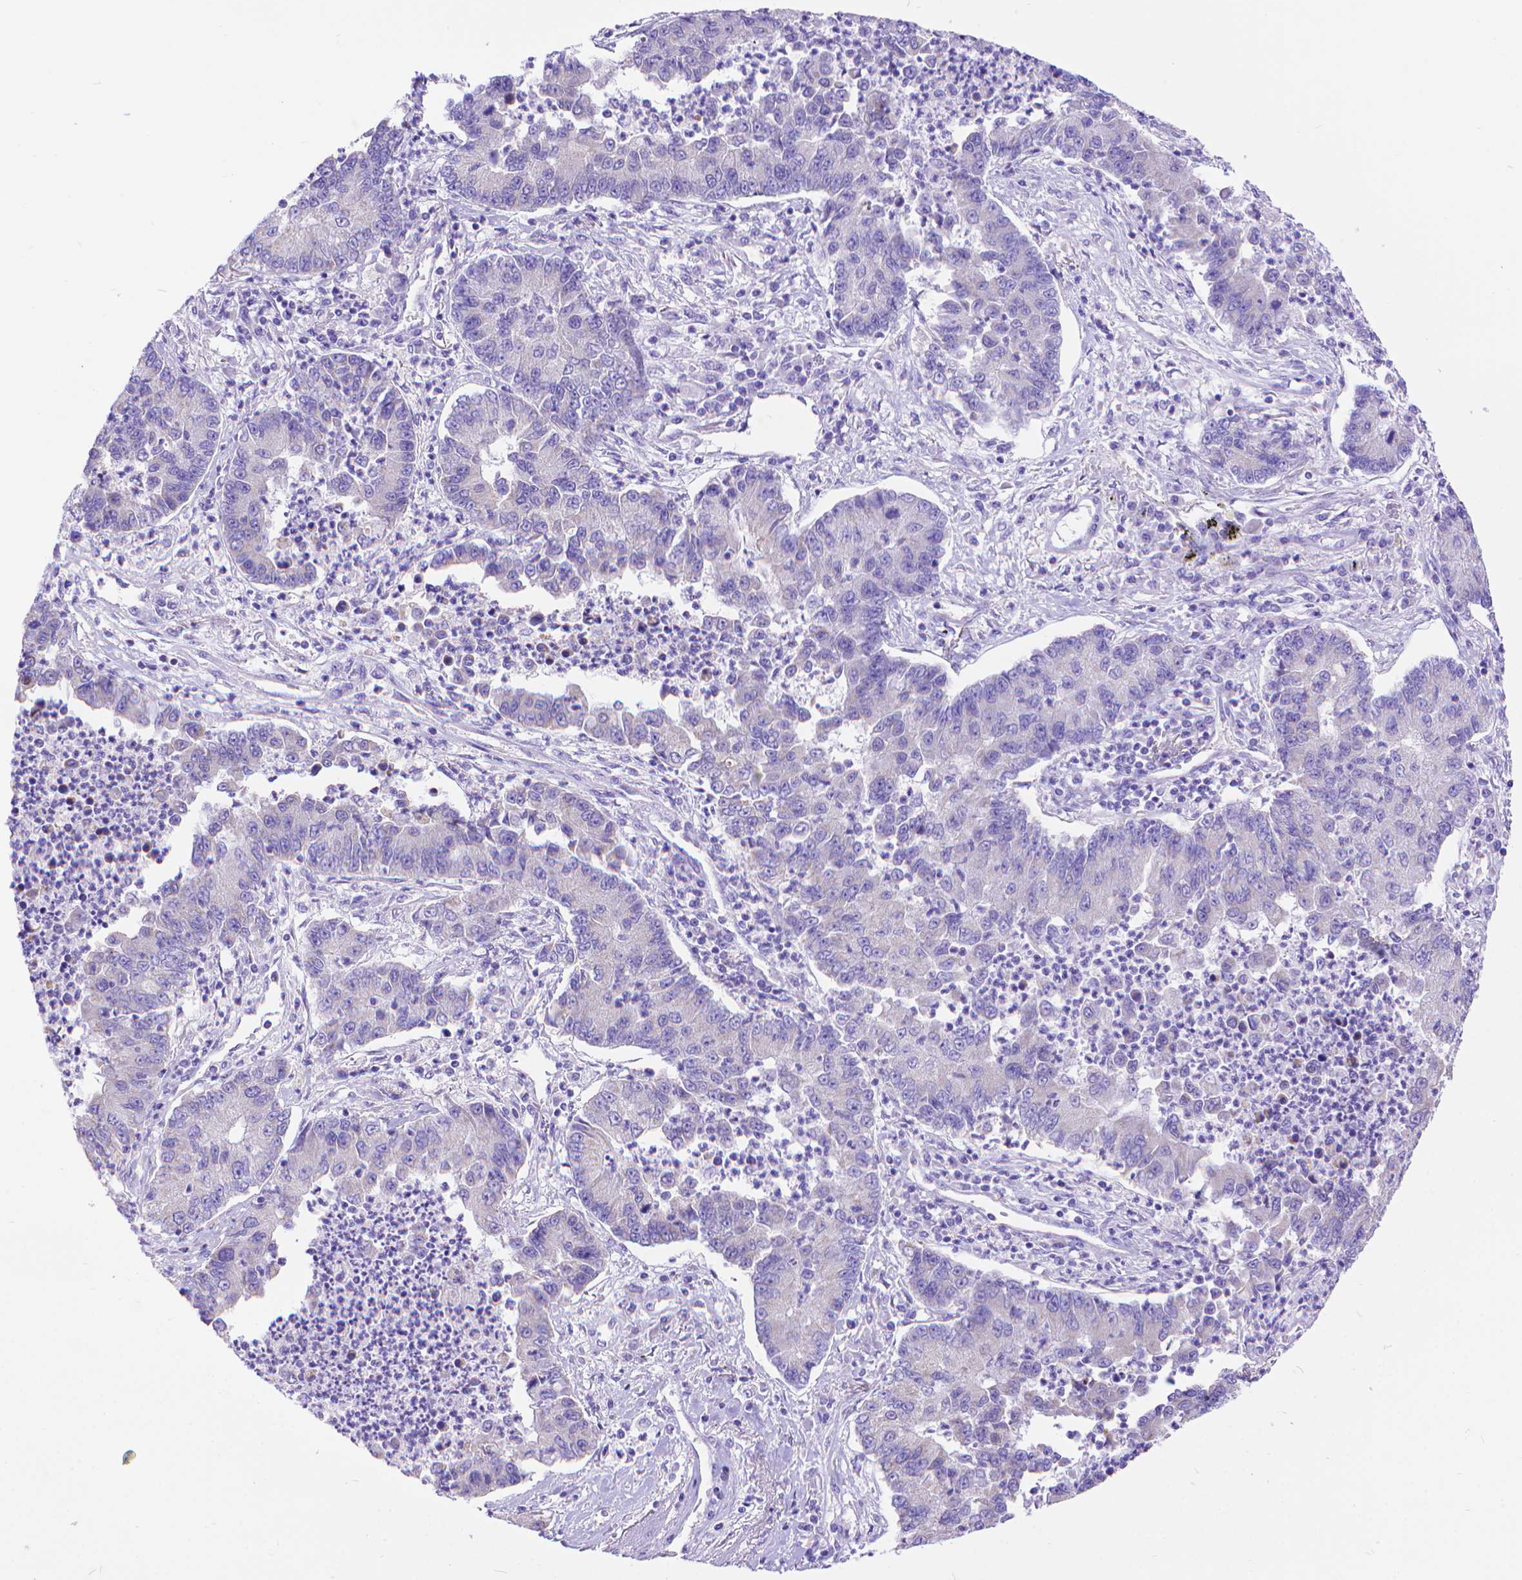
{"staining": {"intensity": "negative", "quantity": "none", "location": "none"}, "tissue": "lung cancer", "cell_type": "Tumor cells", "image_type": "cancer", "snomed": [{"axis": "morphology", "description": "Adenocarcinoma, NOS"}, {"axis": "topography", "description": "Lung"}], "caption": "Tumor cells are negative for brown protein staining in lung cancer.", "gene": "DHRS2", "patient": {"sex": "female", "age": 57}}